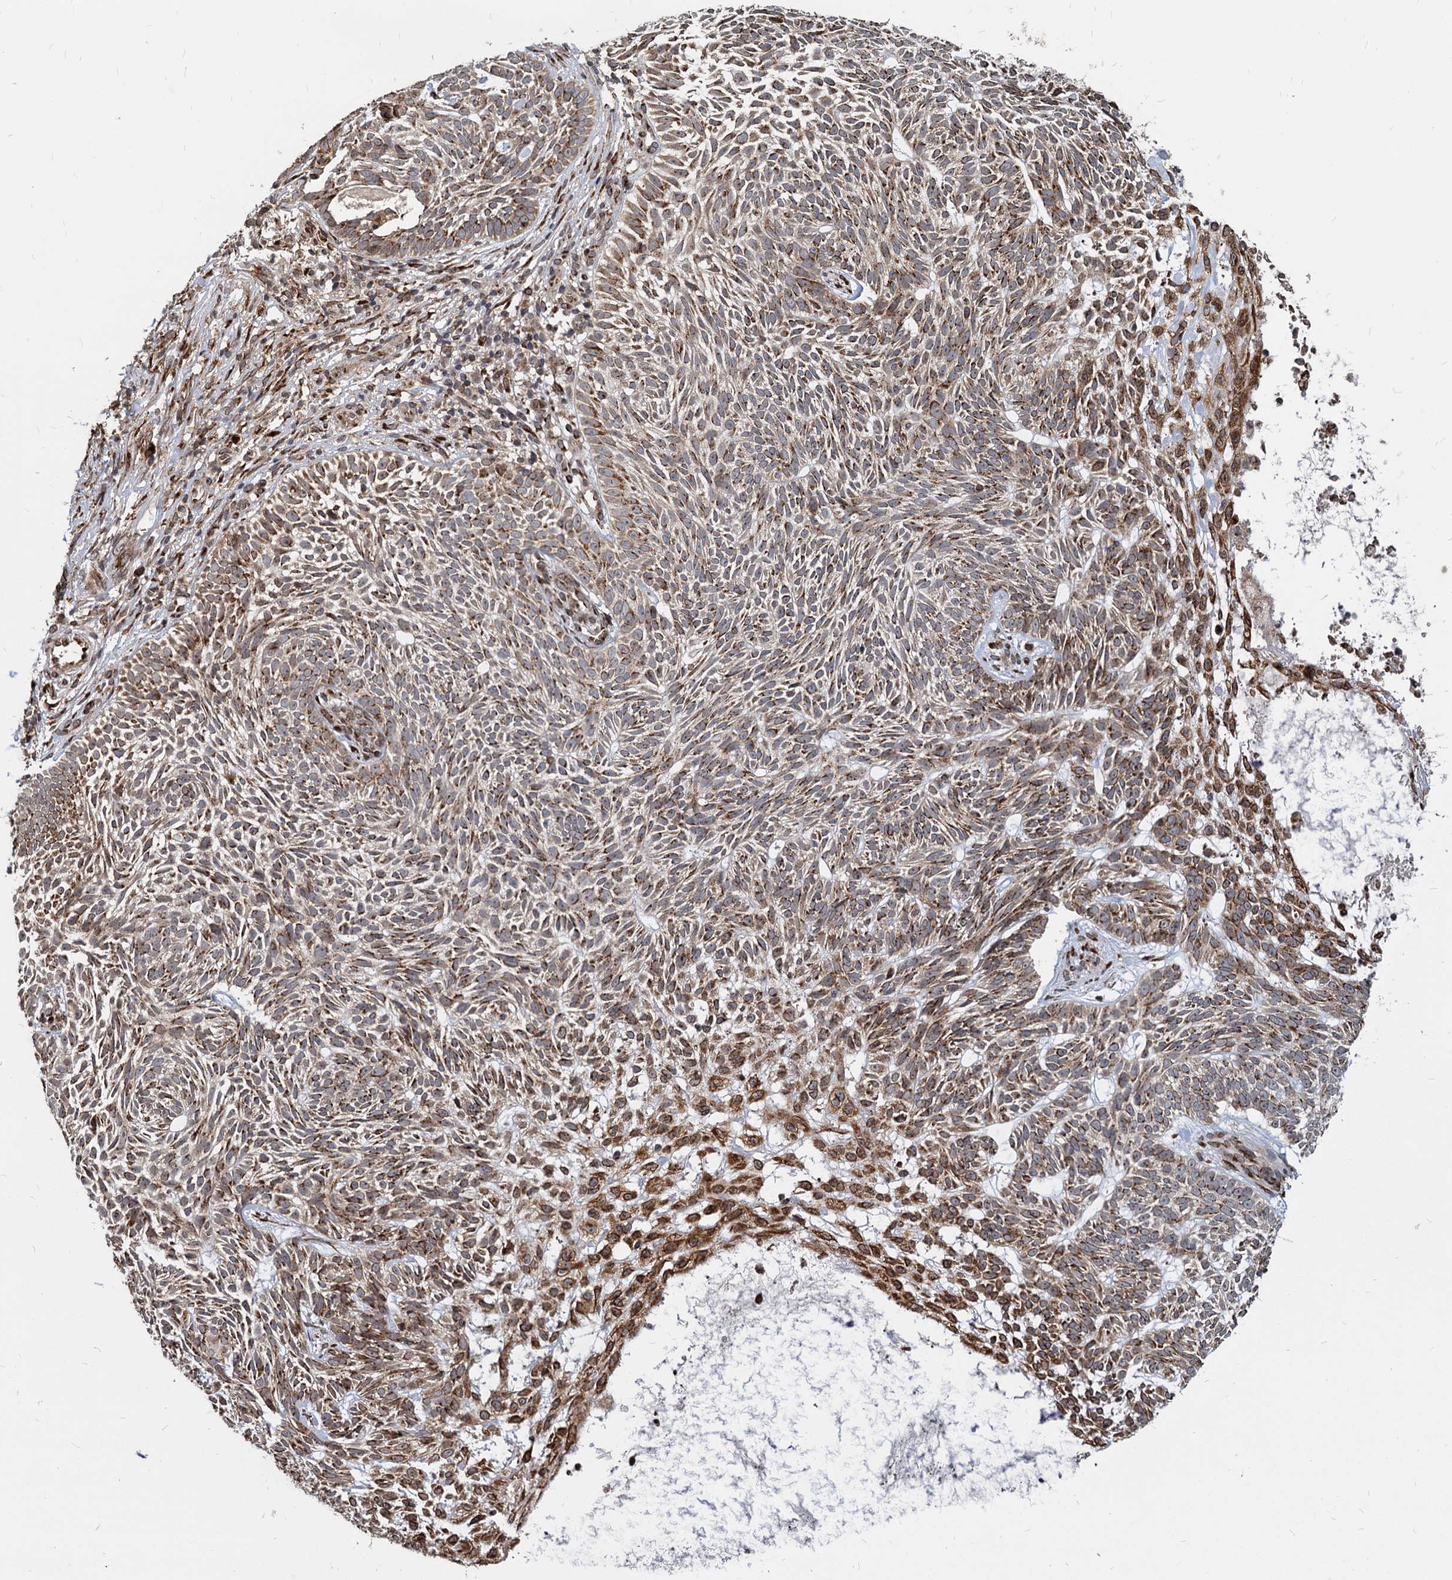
{"staining": {"intensity": "moderate", "quantity": ">75%", "location": "cytoplasmic/membranous"}, "tissue": "skin cancer", "cell_type": "Tumor cells", "image_type": "cancer", "snomed": [{"axis": "morphology", "description": "Basal cell carcinoma"}, {"axis": "topography", "description": "Skin"}], "caption": "Moderate cytoplasmic/membranous staining is appreciated in approximately >75% of tumor cells in skin cancer (basal cell carcinoma).", "gene": "SAAL1", "patient": {"sex": "male", "age": 75}}